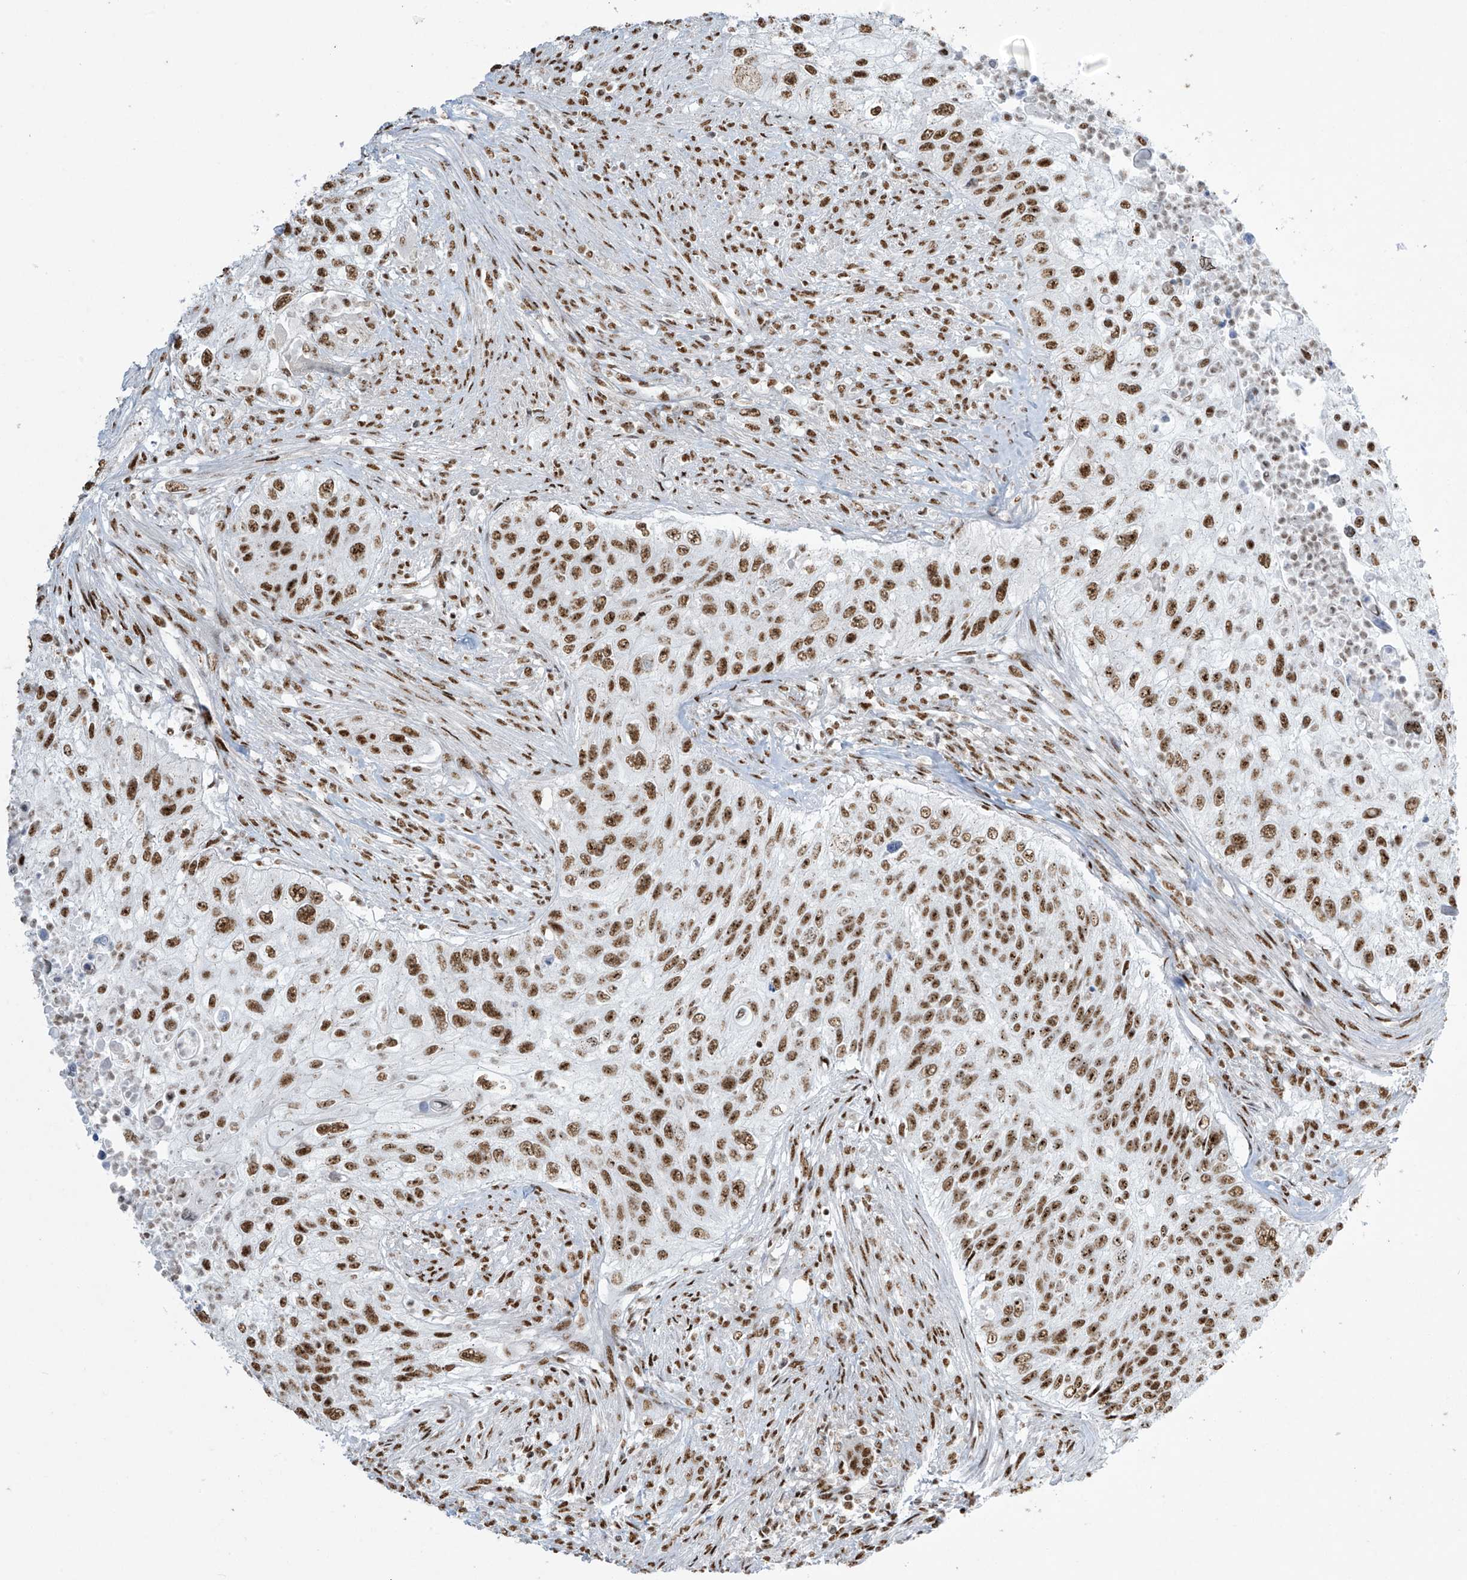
{"staining": {"intensity": "strong", "quantity": ">75%", "location": "nuclear"}, "tissue": "urothelial cancer", "cell_type": "Tumor cells", "image_type": "cancer", "snomed": [{"axis": "morphology", "description": "Urothelial carcinoma, High grade"}, {"axis": "topography", "description": "Urinary bladder"}], "caption": "Urothelial carcinoma (high-grade) stained with IHC exhibits strong nuclear staining in approximately >75% of tumor cells. The protein of interest is shown in brown color, while the nuclei are stained blue.", "gene": "MS4A6A", "patient": {"sex": "female", "age": 60}}